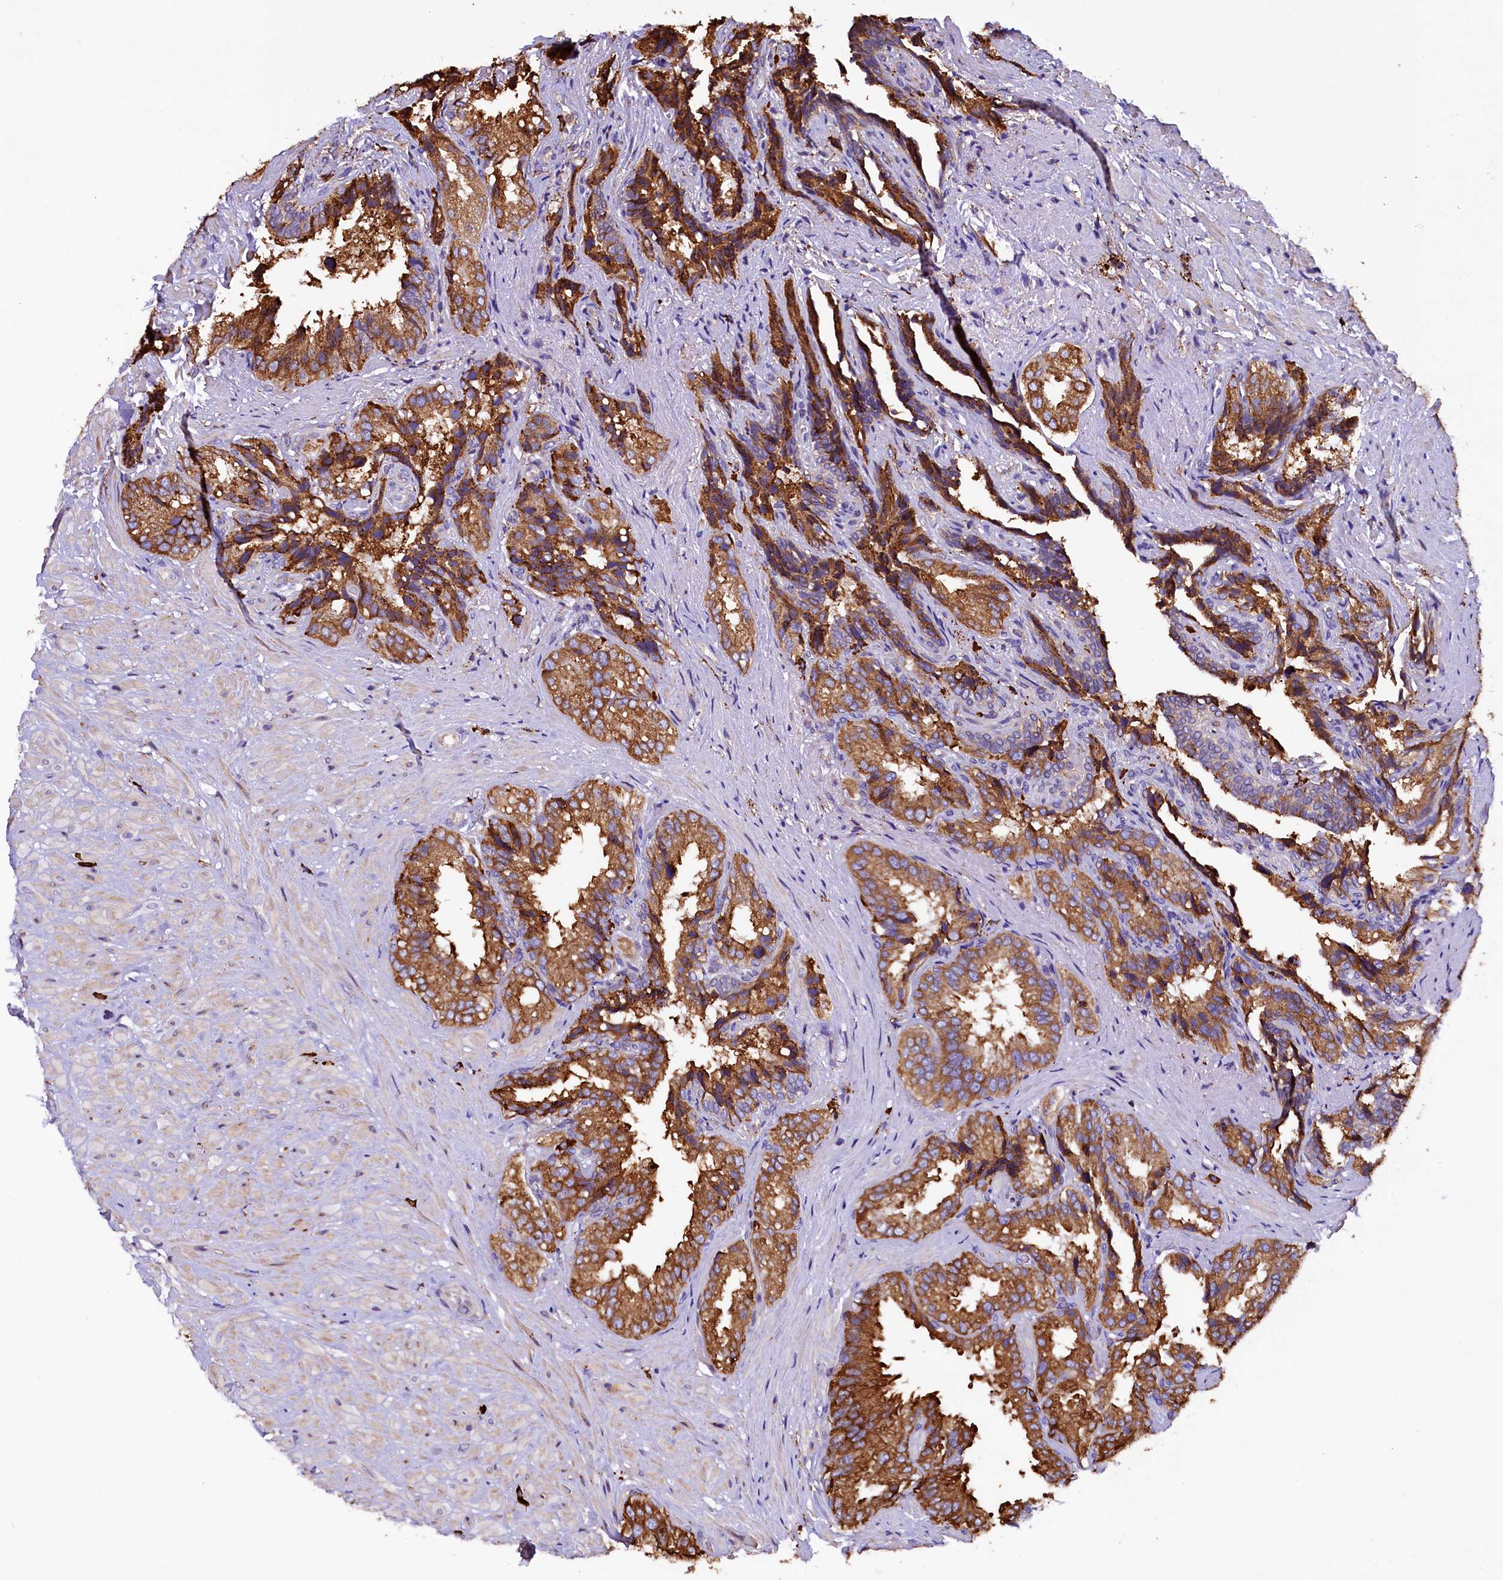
{"staining": {"intensity": "strong", "quantity": ">75%", "location": "cytoplasmic/membranous"}, "tissue": "seminal vesicle", "cell_type": "Glandular cells", "image_type": "normal", "snomed": [{"axis": "morphology", "description": "Normal tissue, NOS"}, {"axis": "topography", "description": "Seminal veicle"}, {"axis": "topography", "description": "Peripheral nerve tissue"}], "caption": "Immunohistochemical staining of benign human seminal vesicle reveals >75% levels of strong cytoplasmic/membranous protein positivity in about >75% of glandular cells.", "gene": "CAPS2", "patient": {"sex": "male", "age": 63}}